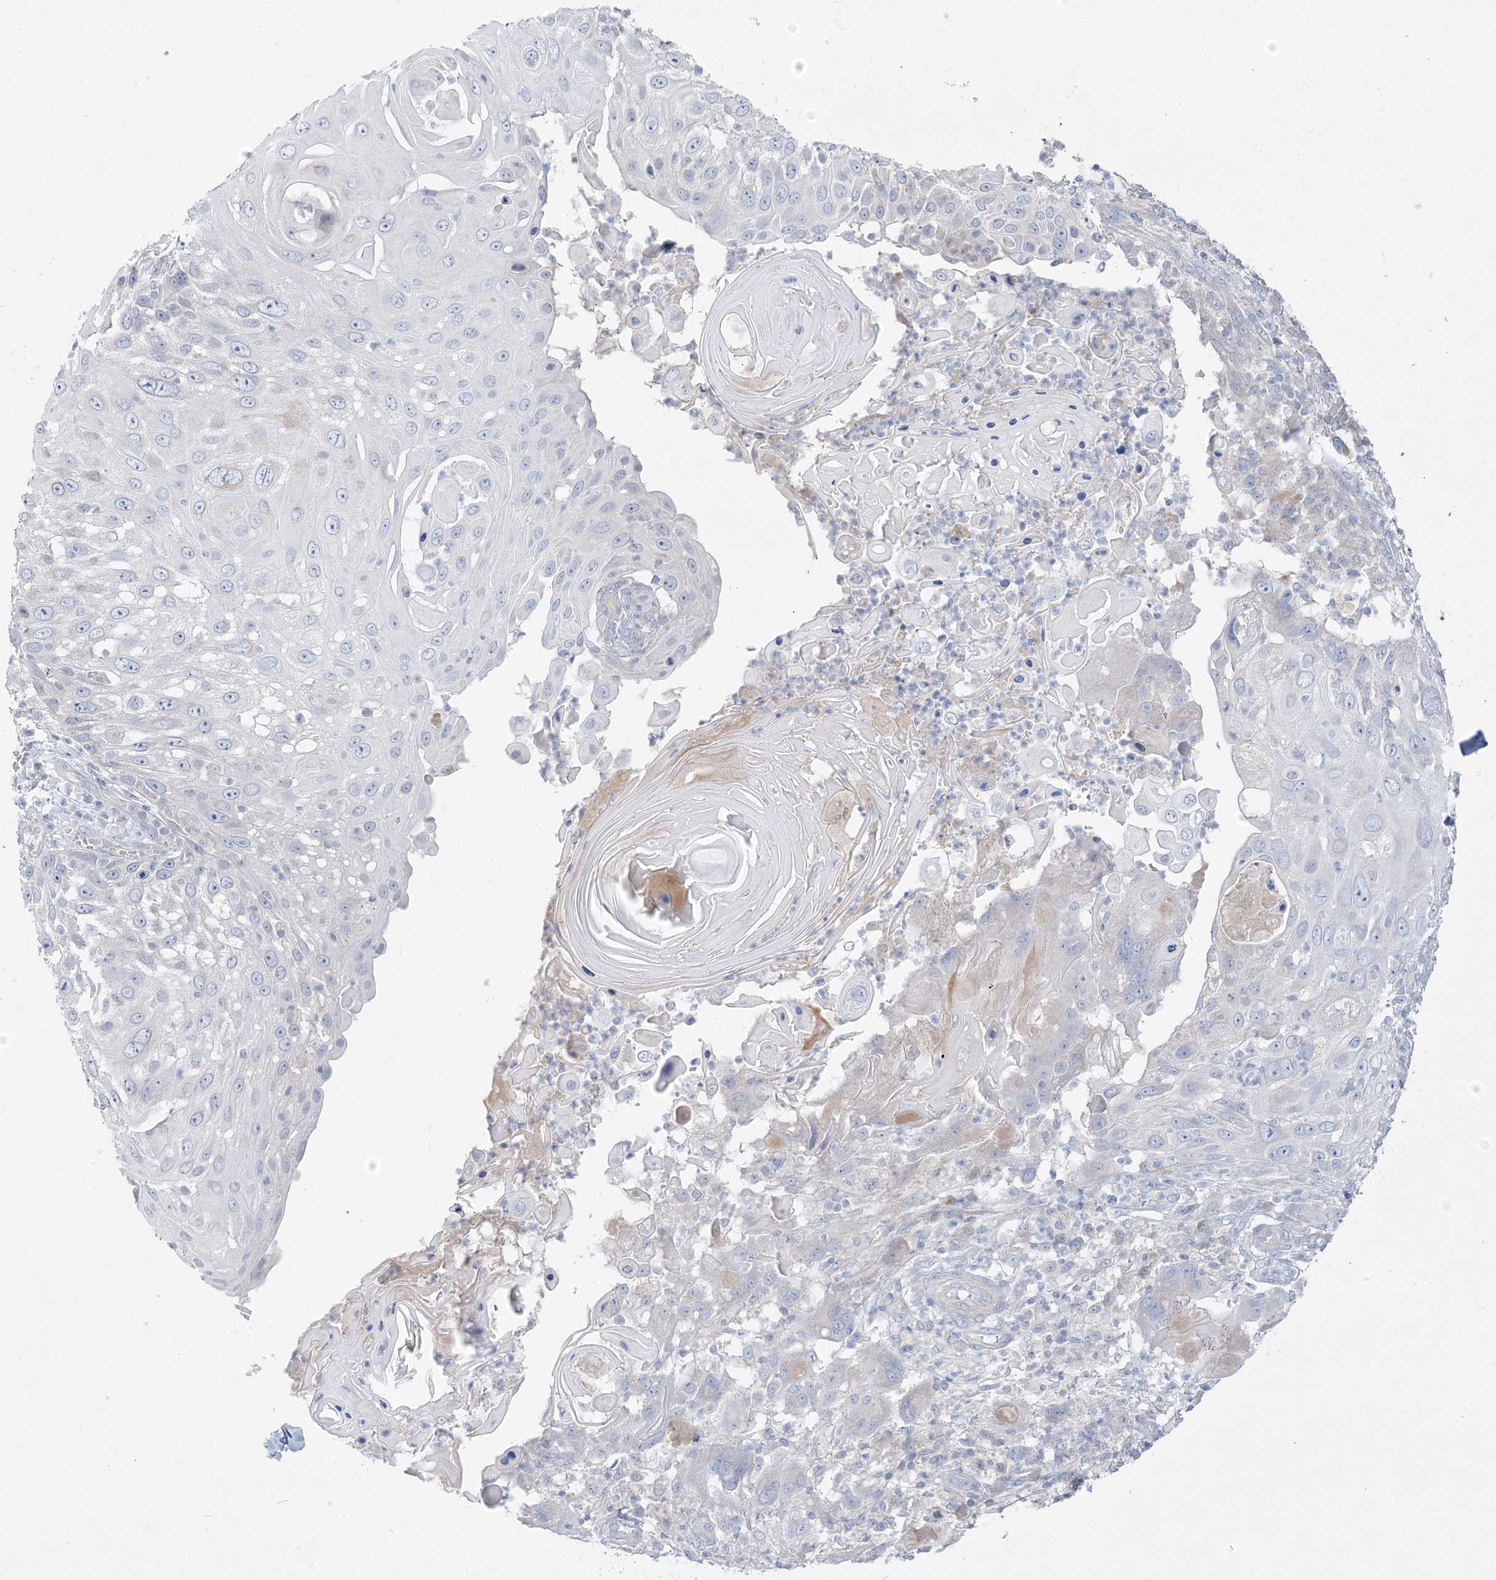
{"staining": {"intensity": "negative", "quantity": "none", "location": "none"}, "tissue": "skin cancer", "cell_type": "Tumor cells", "image_type": "cancer", "snomed": [{"axis": "morphology", "description": "Squamous cell carcinoma, NOS"}, {"axis": "topography", "description": "Skin"}], "caption": "High power microscopy micrograph of an immunohistochemistry photomicrograph of skin cancer, revealing no significant expression in tumor cells. (Stains: DAB (3,3'-diaminobenzidine) immunohistochemistry (IHC) with hematoxylin counter stain, Microscopy: brightfield microscopy at high magnification).", "gene": "FAM184A", "patient": {"sex": "female", "age": 44}}